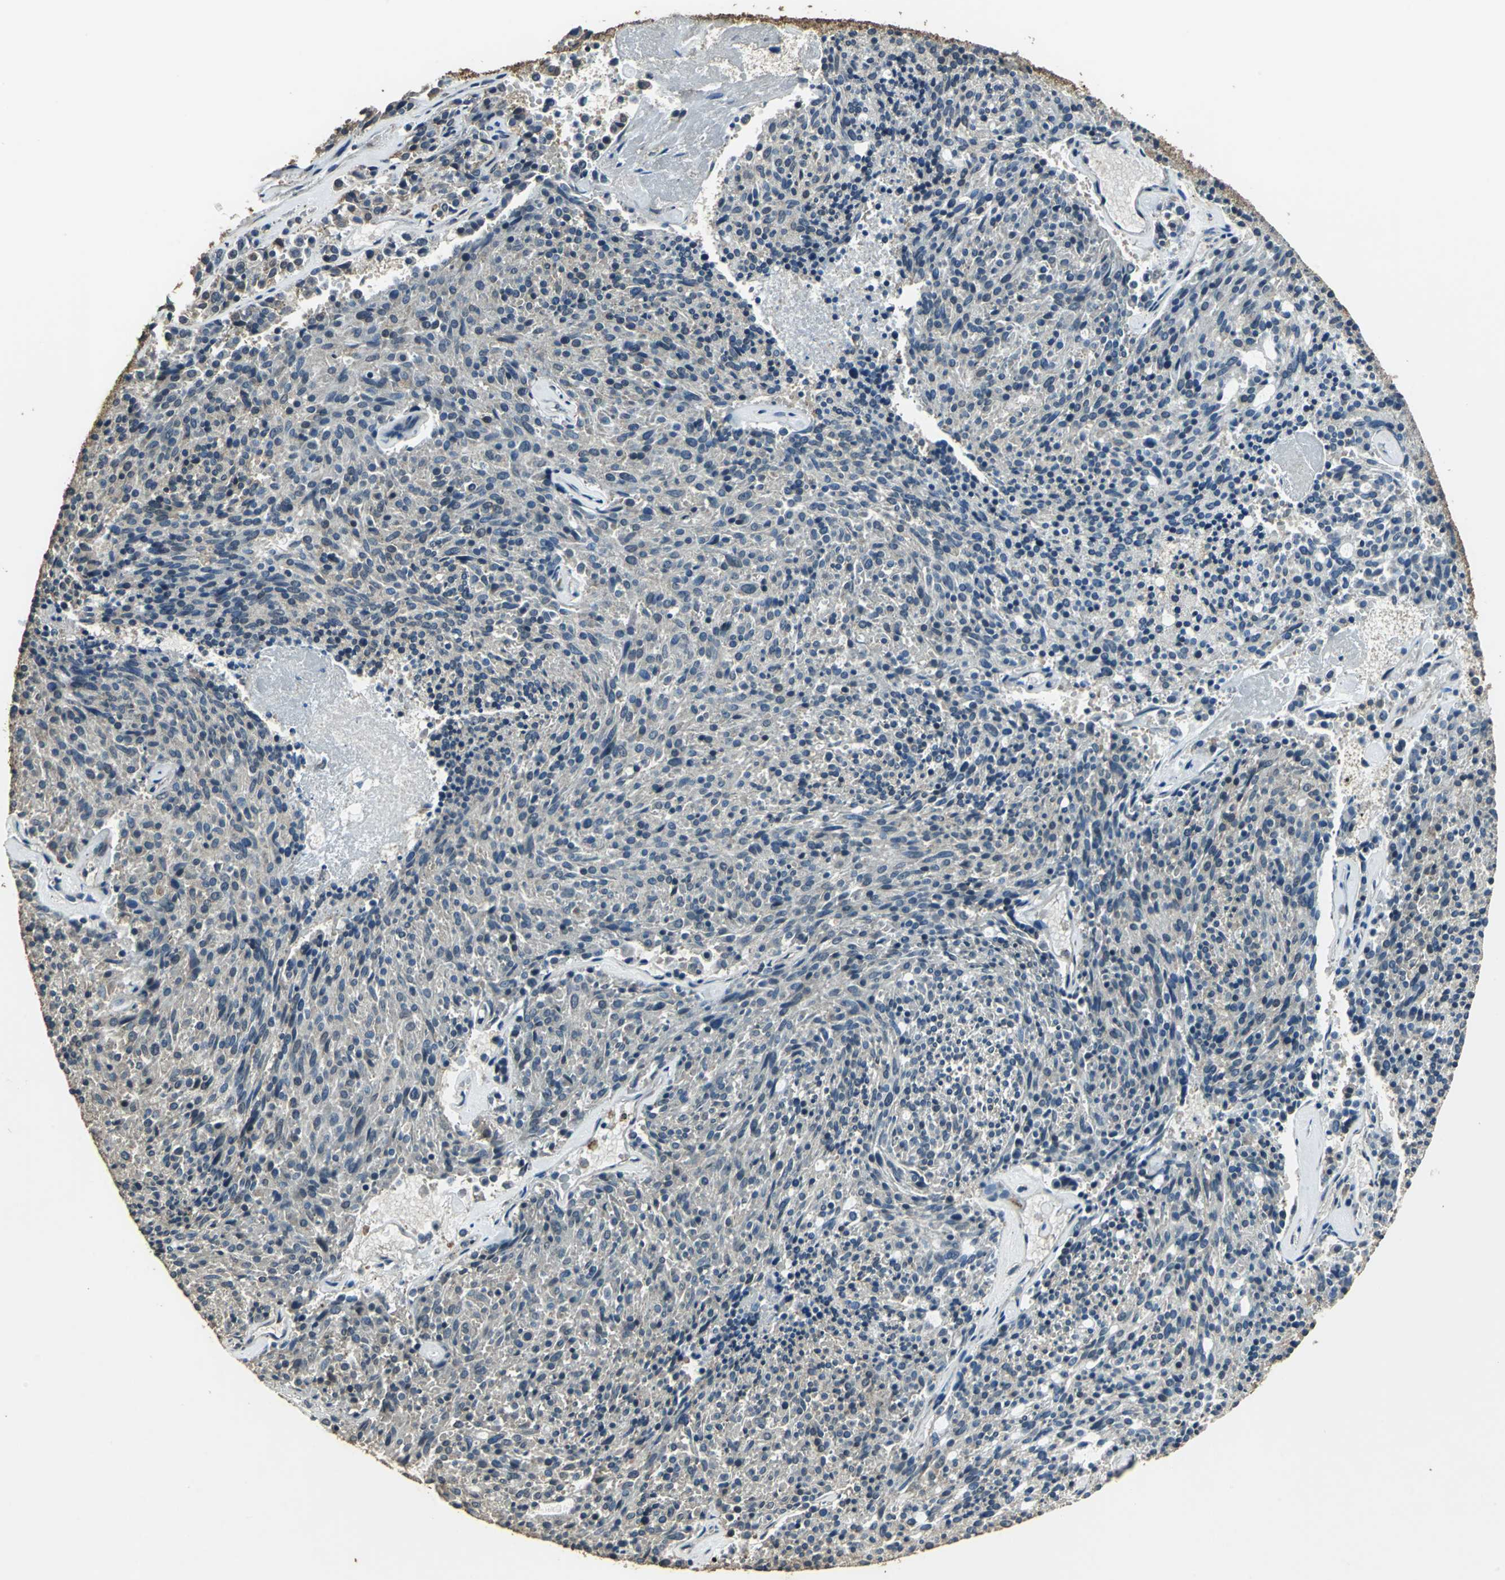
{"staining": {"intensity": "weak", "quantity": "25%-75%", "location": "cytoplasmic/membranous"}, "tissue": "carcinoid", "cell_type": "Tumor cells", "image_type": "cancer", "snomed": [{"axis": "morphology", "description": "Carcinoid, malignant, NOS"}, {"axis": "topography", "description": "Pancreas"}], "caption": "Carcinoid (malignant) stained with a protein marker exhibits weak staining in tumor cells.", "gene": "TMPRSS4", "patient": {"sex": "female", "age": 54}}